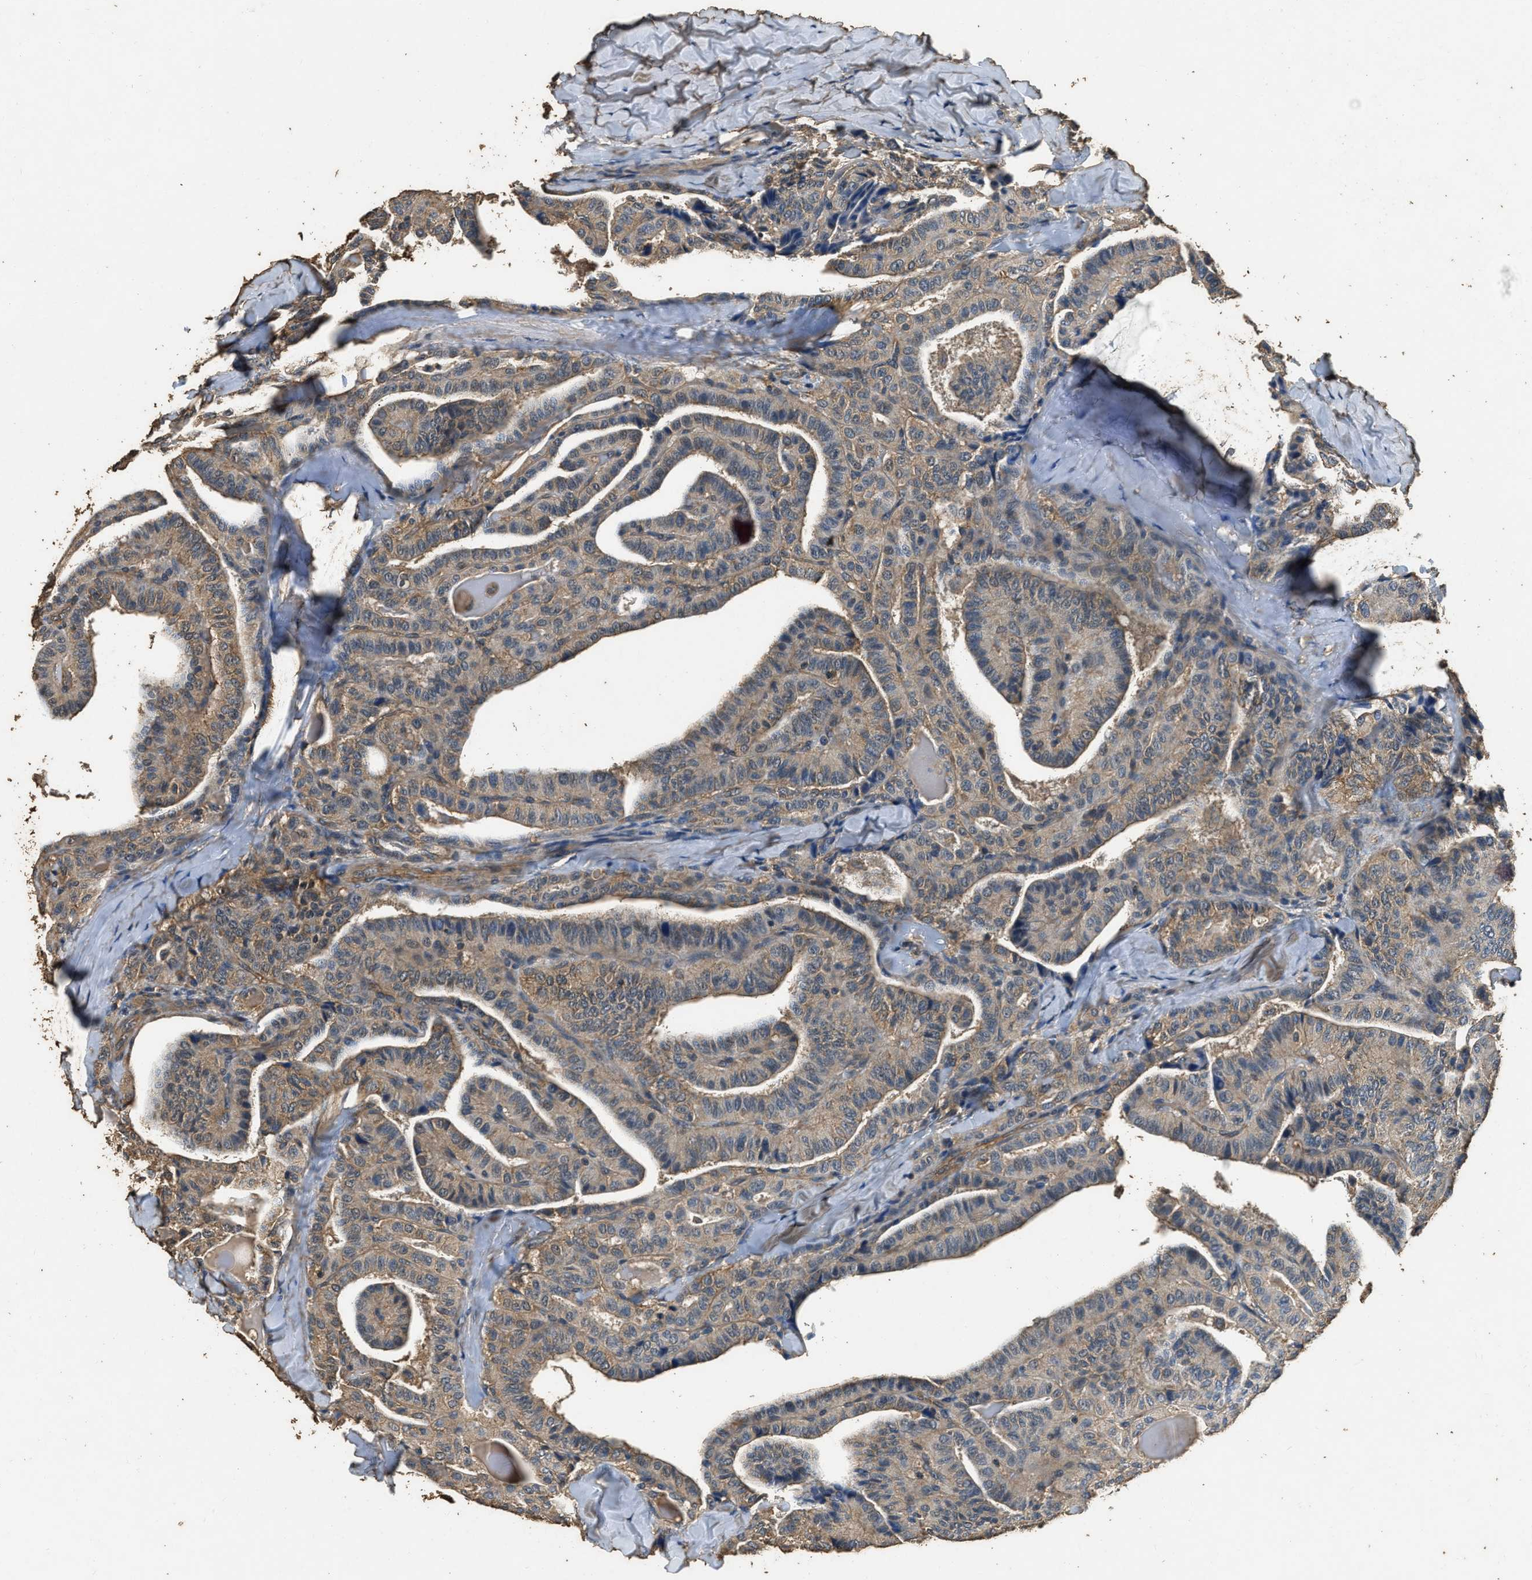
{"staining": {"intensity": "weak", "quantity": "25%-75%", "location": "cytoplasmic/membranous"}, "tissue": "thyroid cancer", "cell_type": "Tumor cells", "image_type": "cancer", "snomed": [{"axis": "morphology", "description": "Papillary adenocarcinoma, NOS"}, {"axis": "topography", "description": "Thyroid gland"}], "caption": "IHC (DAB (3,3'-diaminobenzidine)) staining of thyroid cancer reveals weak cytoplasmic/membranous protein positivity in approximately 25%-75% of tumor cells.", "gene": "MIB1", "patient": {"sex": "male", "age": 77}}